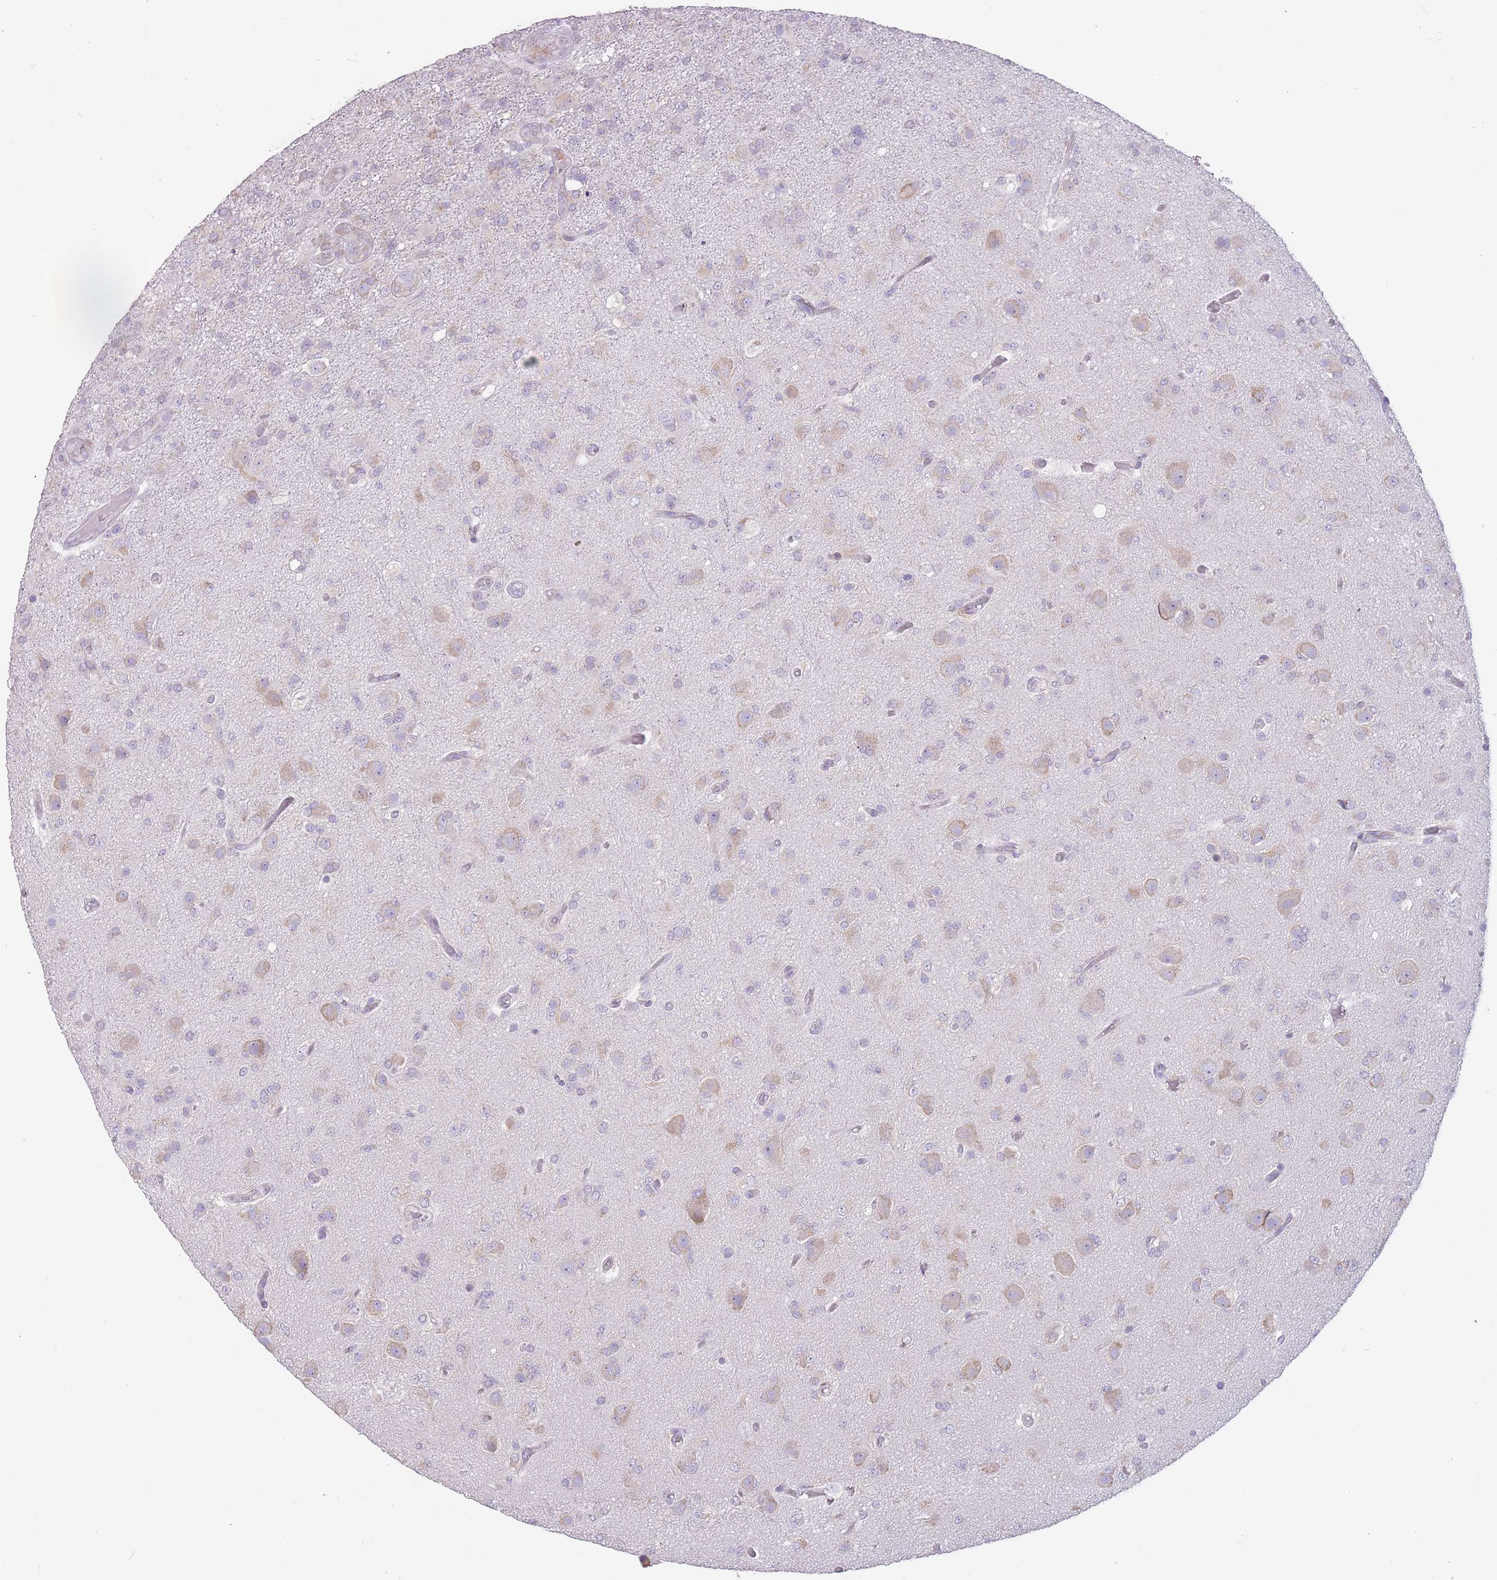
{"staining": {"intensity": "negative", "quantity": "none", "location": "none"}, "tissue": "glioma", "cell_type": "Tumor cells", "image_type": "cancer", "snomed": [{"axis": "morphology", "description": "Glioma, malignant, High grade"}, {"axis": "topography", "description": "Brain"}], "caption": "There is no significant positivity in tumor cells of glioma.", "gene": "TRAPPC5", "patient": {"sex": "female", "age": 74}}